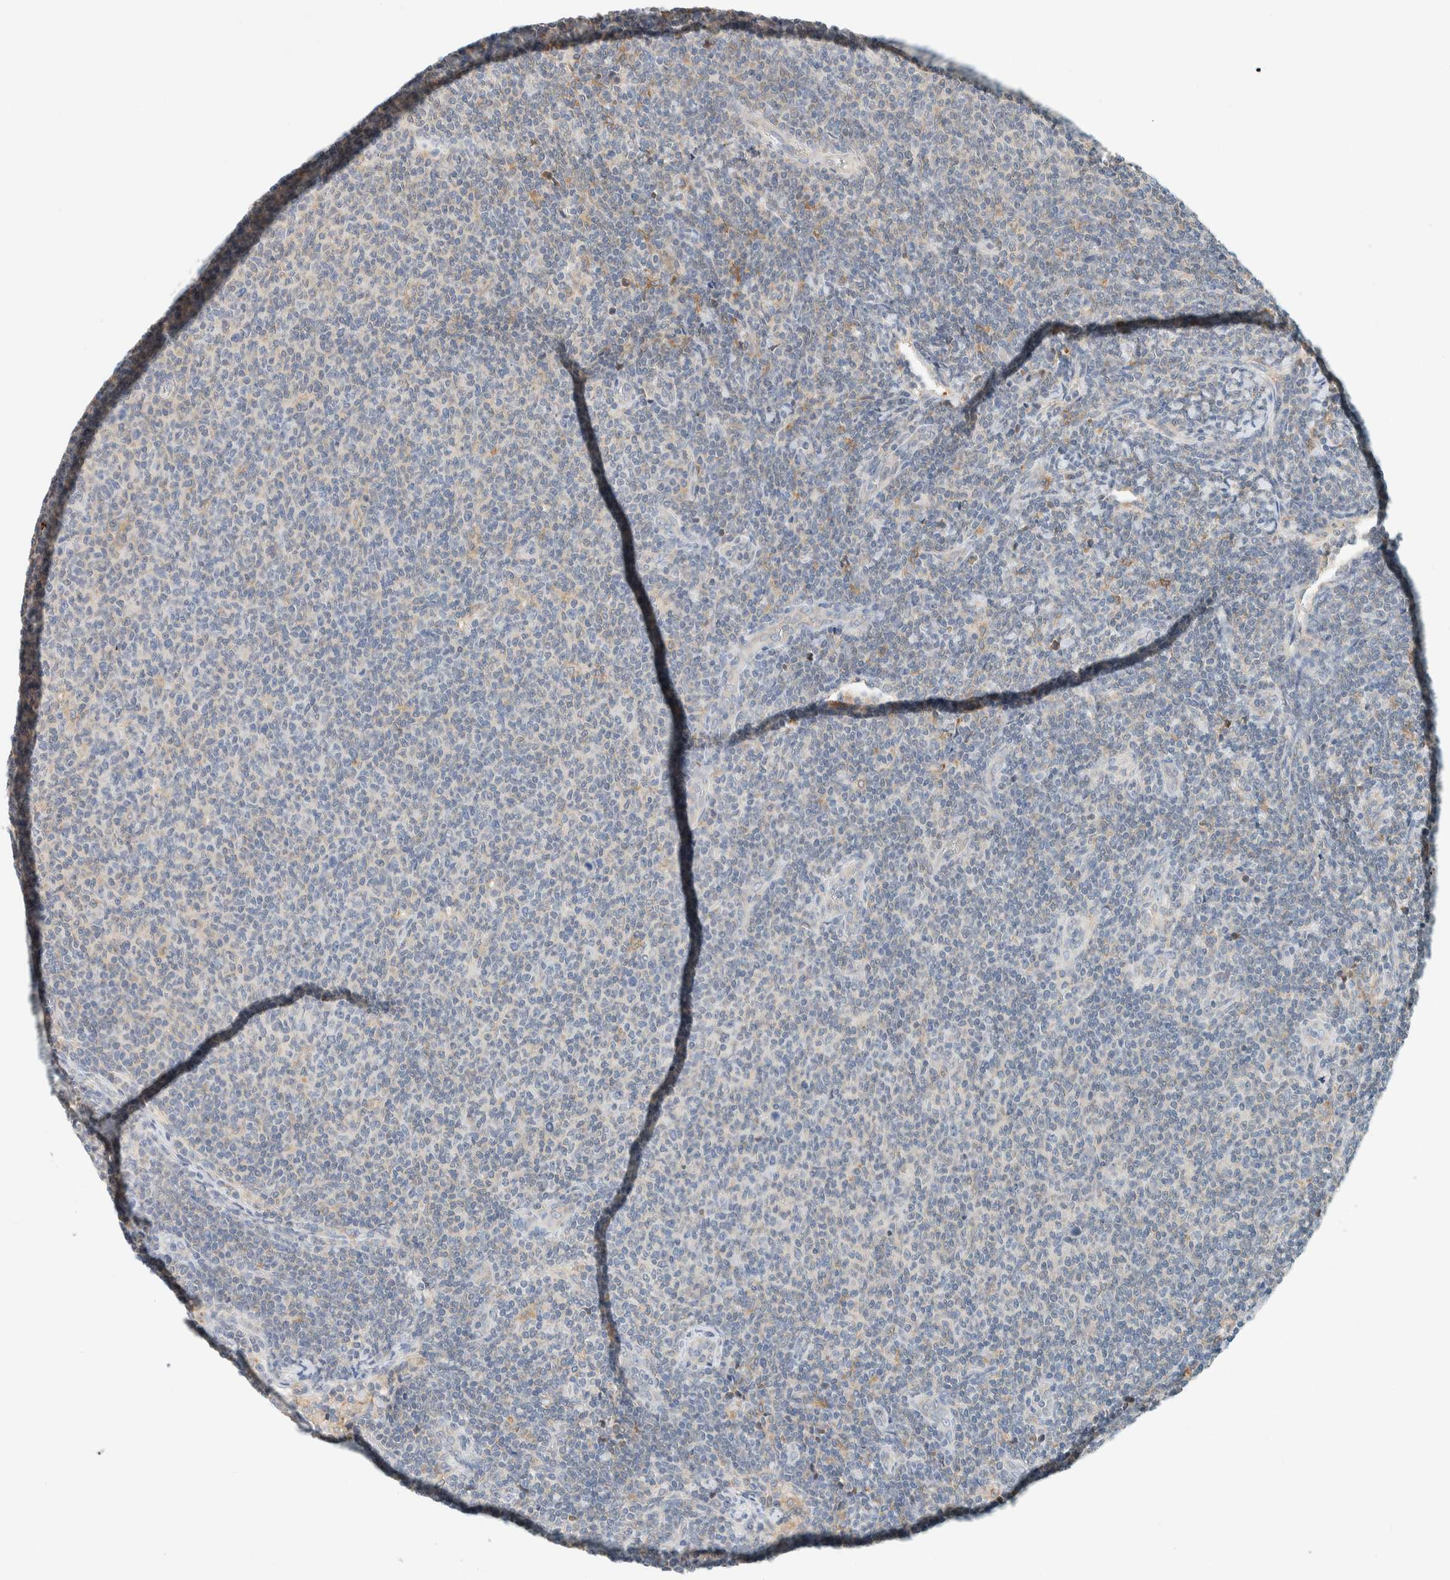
{"staining": {"intensity": "negative", "quantity": "none", "location": "none"}, "tissue": "lymphoma", "cell_type": "Tumor cells", "image_type": "cancer", "snomed": [{"axis": "morphology", "description": "Malignant lymphoma, non-Hodgkin's type, Low grade"}, {"axis": "topography", "description": "Lymph node"}], "caption": "High magnification brightfield microscopy of low-grade malignant lymphoma, non-Hodgkin's type stained with DAB (3,3'-diaminobenzidine) (brown) and counterstained with hematoxylin (blue): tumor cells show no significant expression. (Stains: DAB IHC with hematoxylin counter stain, Microscopy: brightfield microscopy at high magnification).", "gene": "SUMF2", "patient": {"sex": "male", "age": 66}}